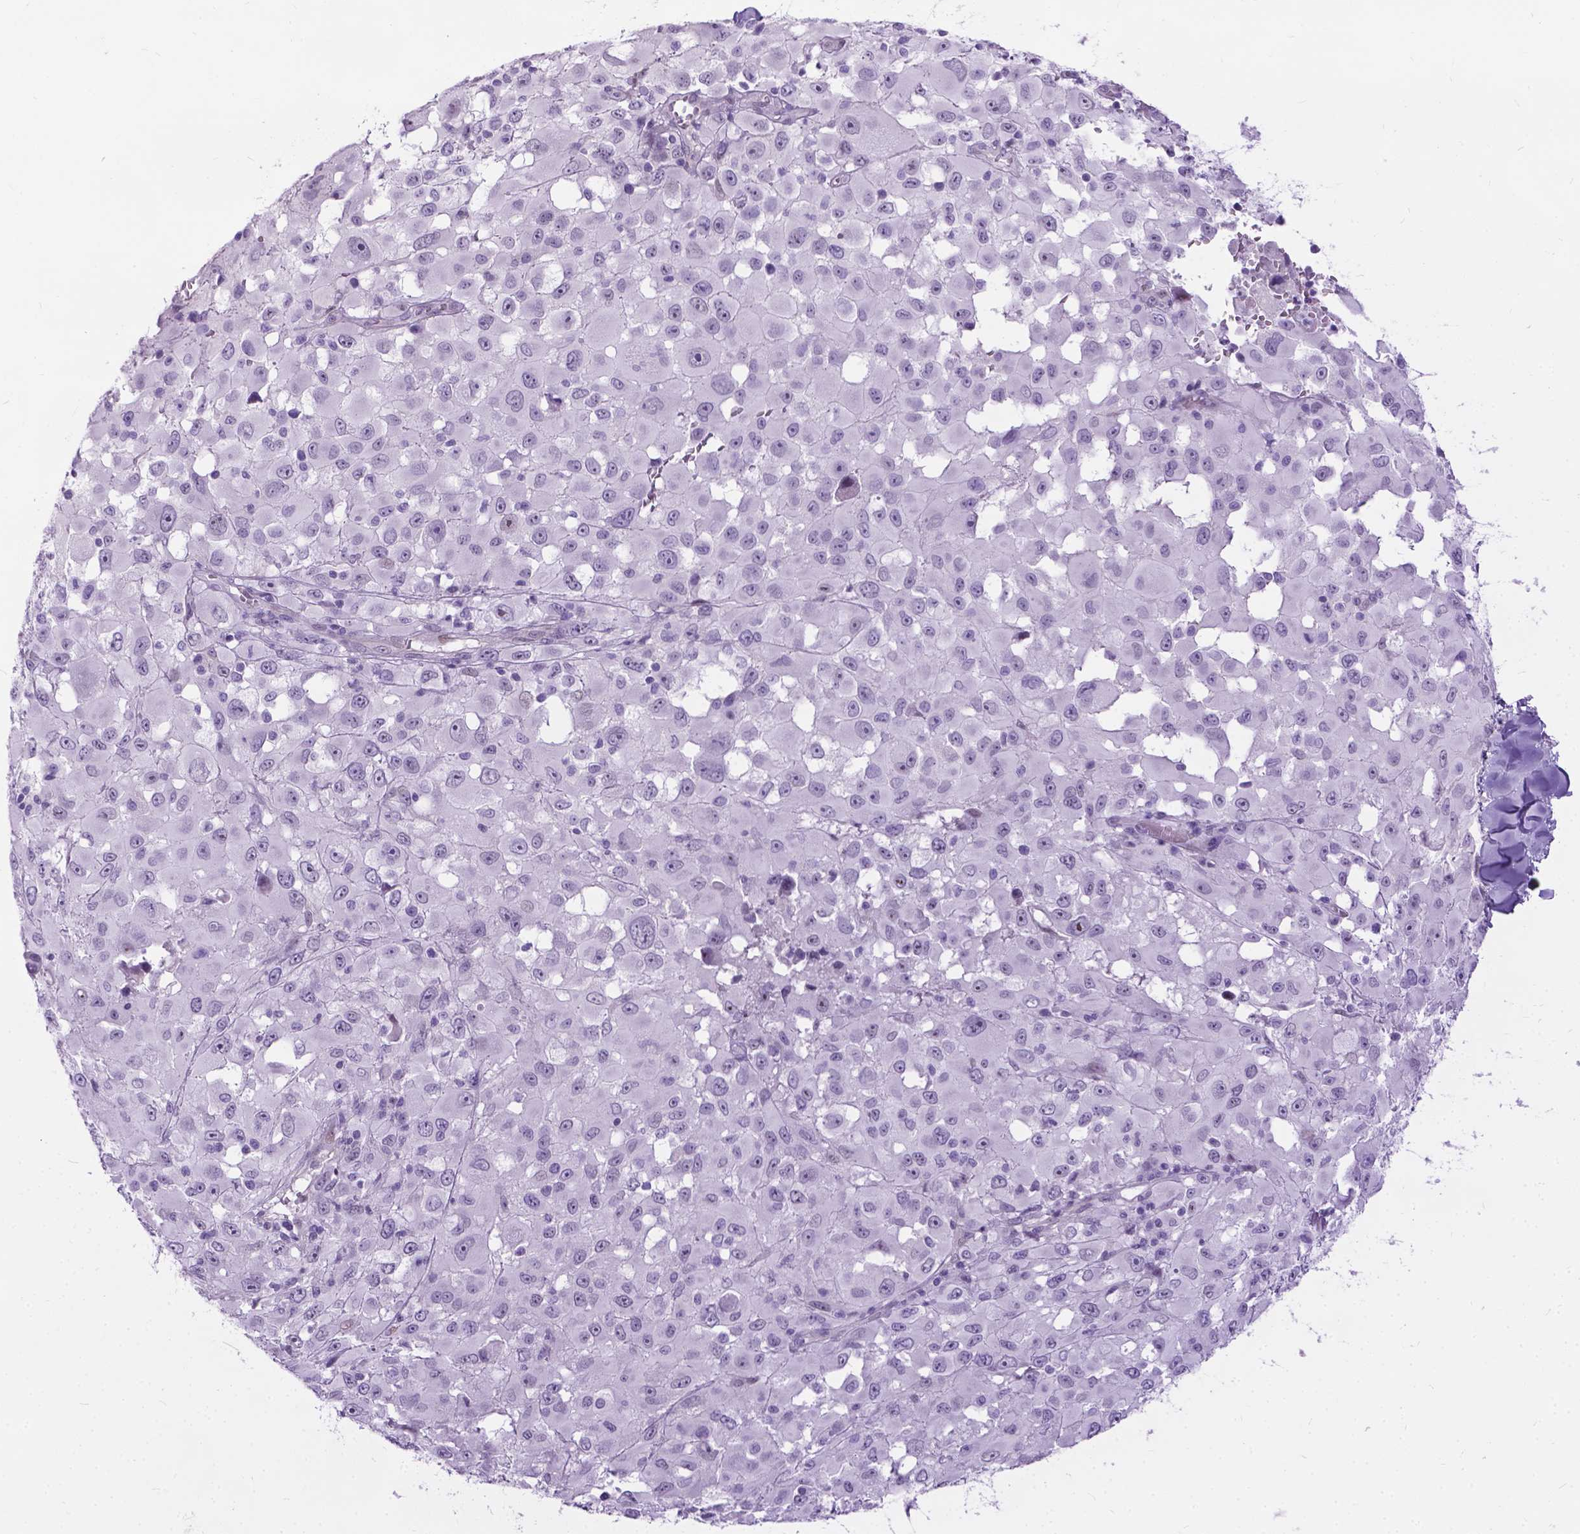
{"staining": {"intensity": "negative", "quantity": "none", "location": "none"}, "tissue": "melanoma", "cell_type": "Tumor cells", "image_type": "cancer", "snomed": [{"axis": "morphology", "description": "Malignant melanoma, Metastatic site"}, {"axis": "topography", "description": "Lymph node"}], "caption": "Protein analysis of malignant melanoma (metastatic site) reveals no significant staining in tumor cells.", "gene": "PROB1", "patient": {"sex": "male", "age": 50}}